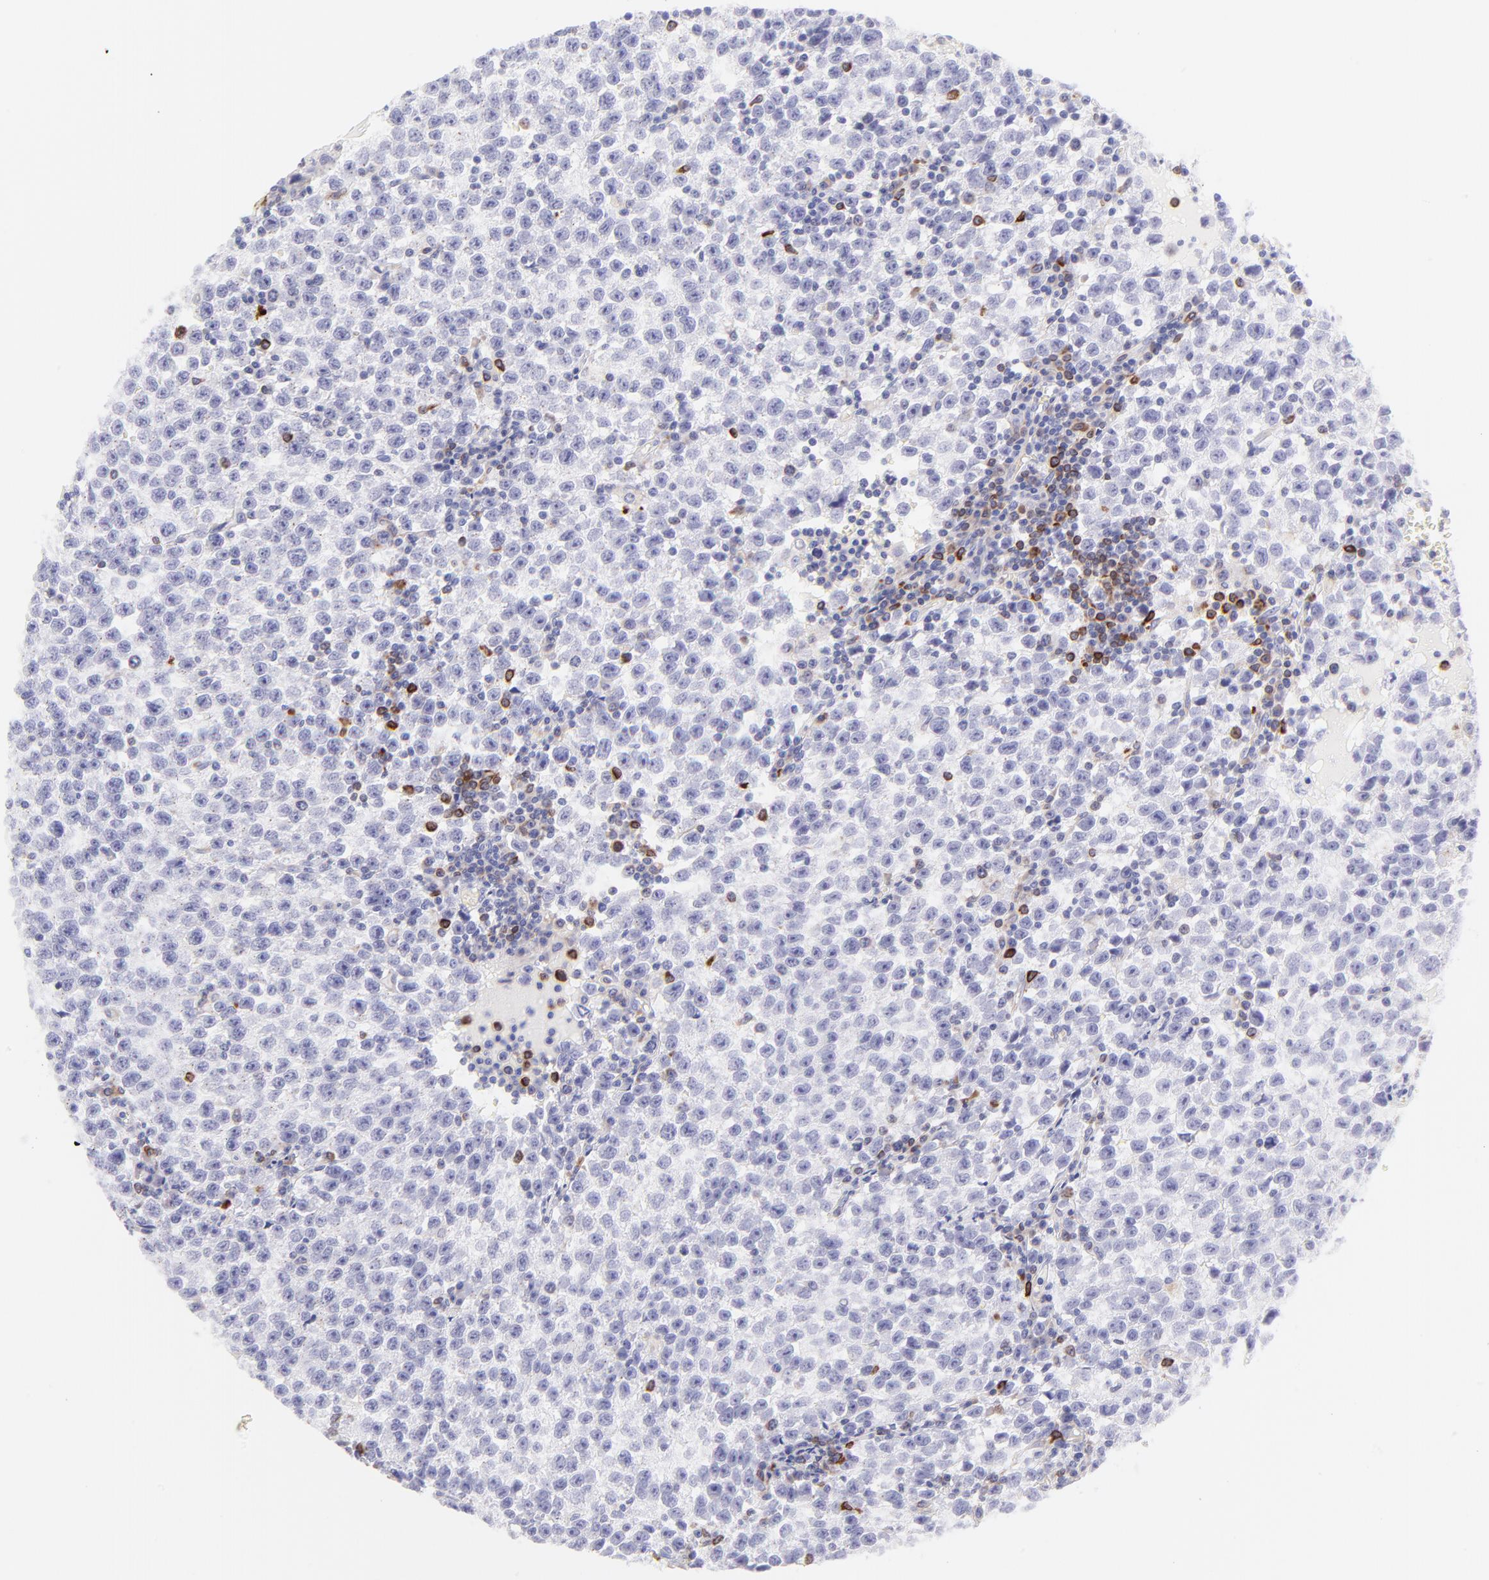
{"staining": {"intensity": "negative", "quantity": "none", "location": "none"}, "tissue": "testis cancer", "cell_type": "Tumor cells", "image_type": "cancer", "snomed": [{"axis": "morphology", "description": "Seminoma, NOS"}, {"axis": "topography", "description": "Testis"}], "caption": "IHC image of human seminoma (testis) stained for a protein (brown), which displays no positivity in tumor cells.", "gene": "IRAG2", "patient": {"sex": "male", "age": 35}}